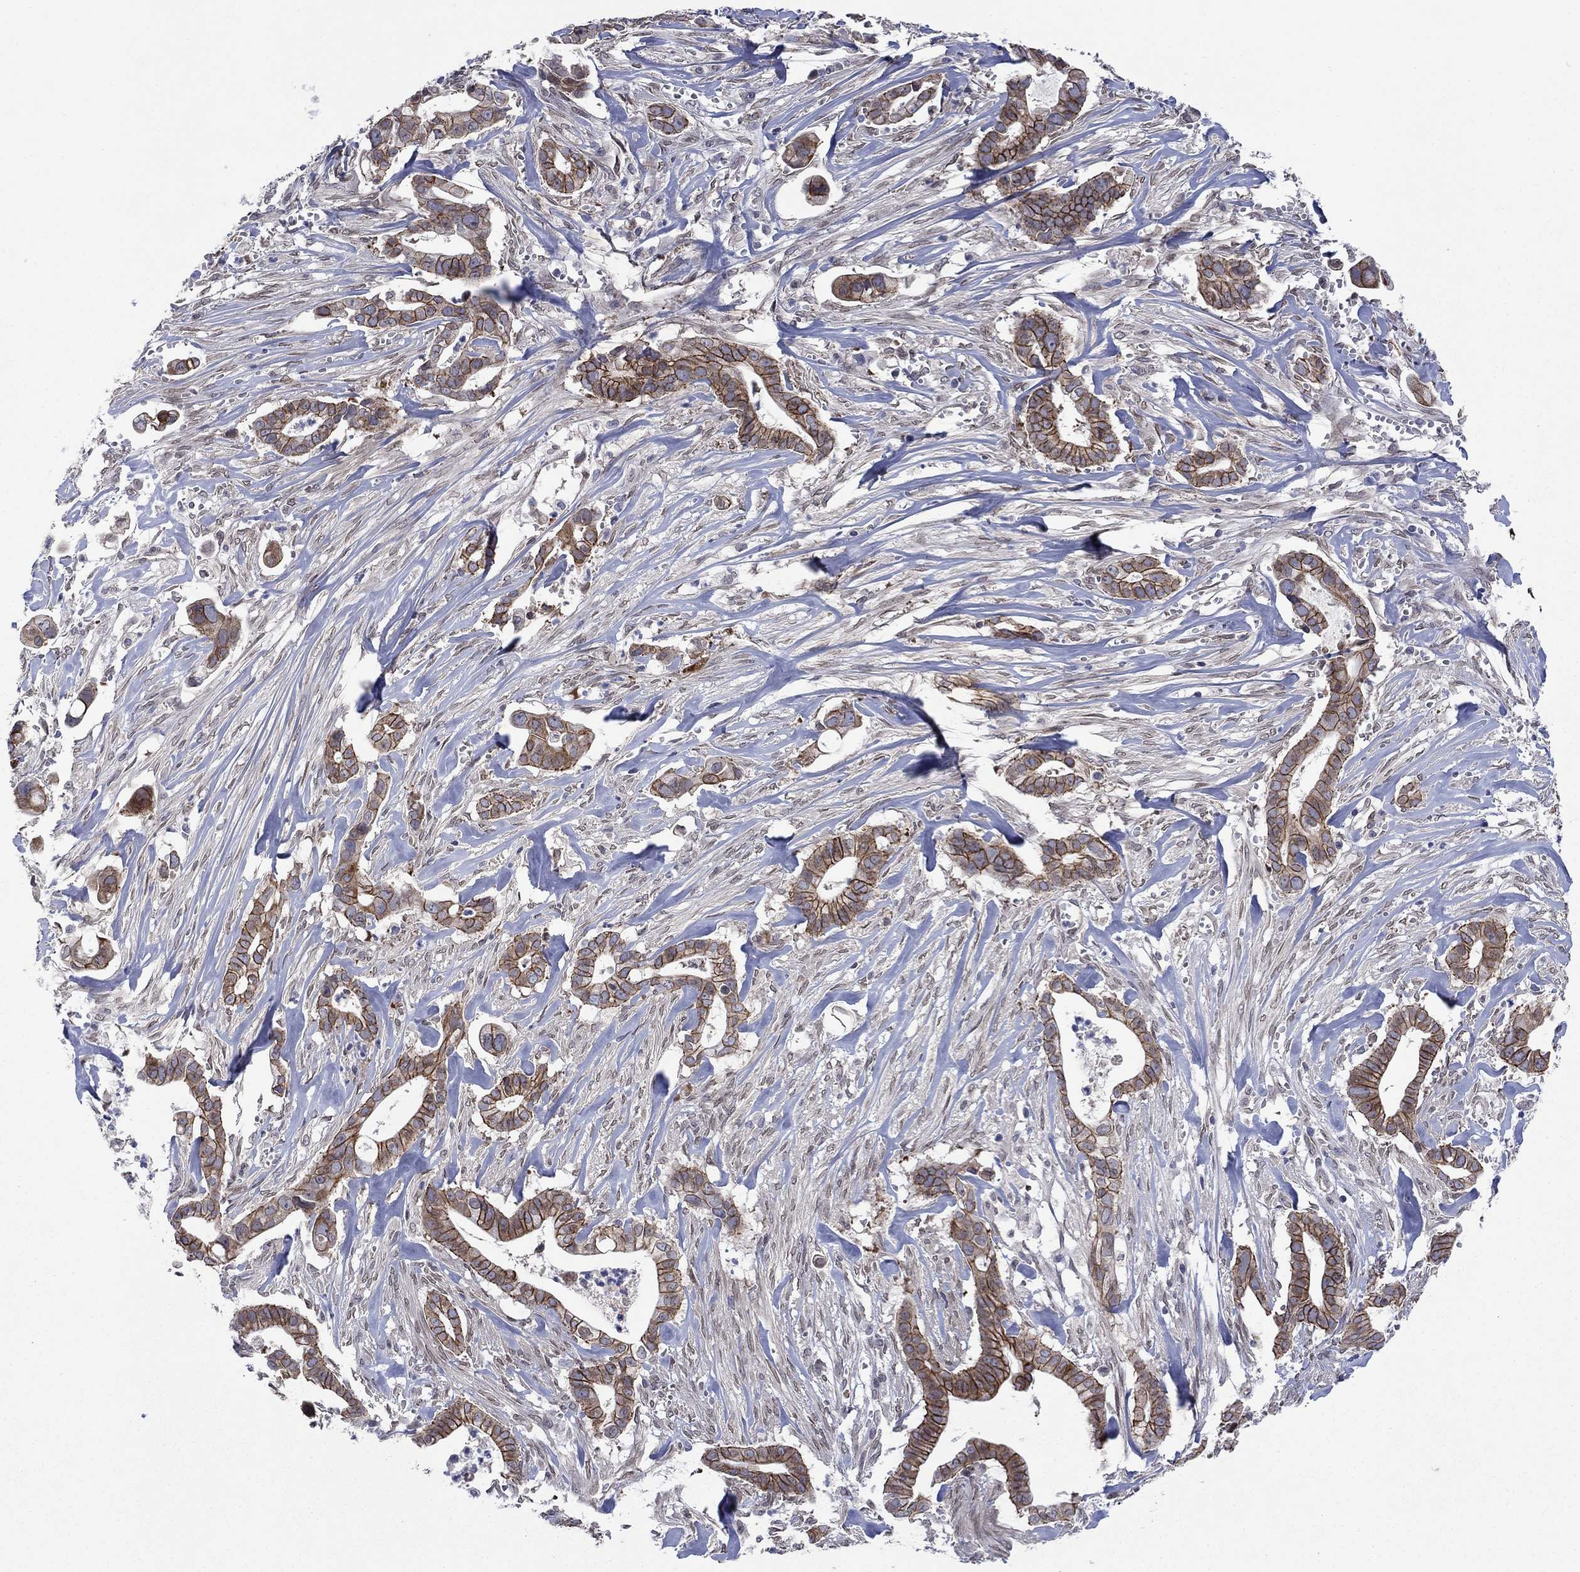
{"staining": {"intensity": "strong", "quantity": ">75%", "location": "cytoplasmic/membranous"}, "tissue": "pancreatic cancer", "cell_type": "Tumor cells", "image_type": "cancer", "snomed": [{"axis": "morphology", "description": "Adenocarcinoma, NOS"}, {"axis": "topography", "description": "Pancreas"}], "caption": "Immunohistochemistry (IHC) (DAB (3,3'-diaminobenzidine)) staining of pancreatic cancer shows strong cytoplasmic/membranous protein positivity in about >75% of tumor cells.", "gene": "EMC9", "patient": {"sex": "male", "age": 61}}